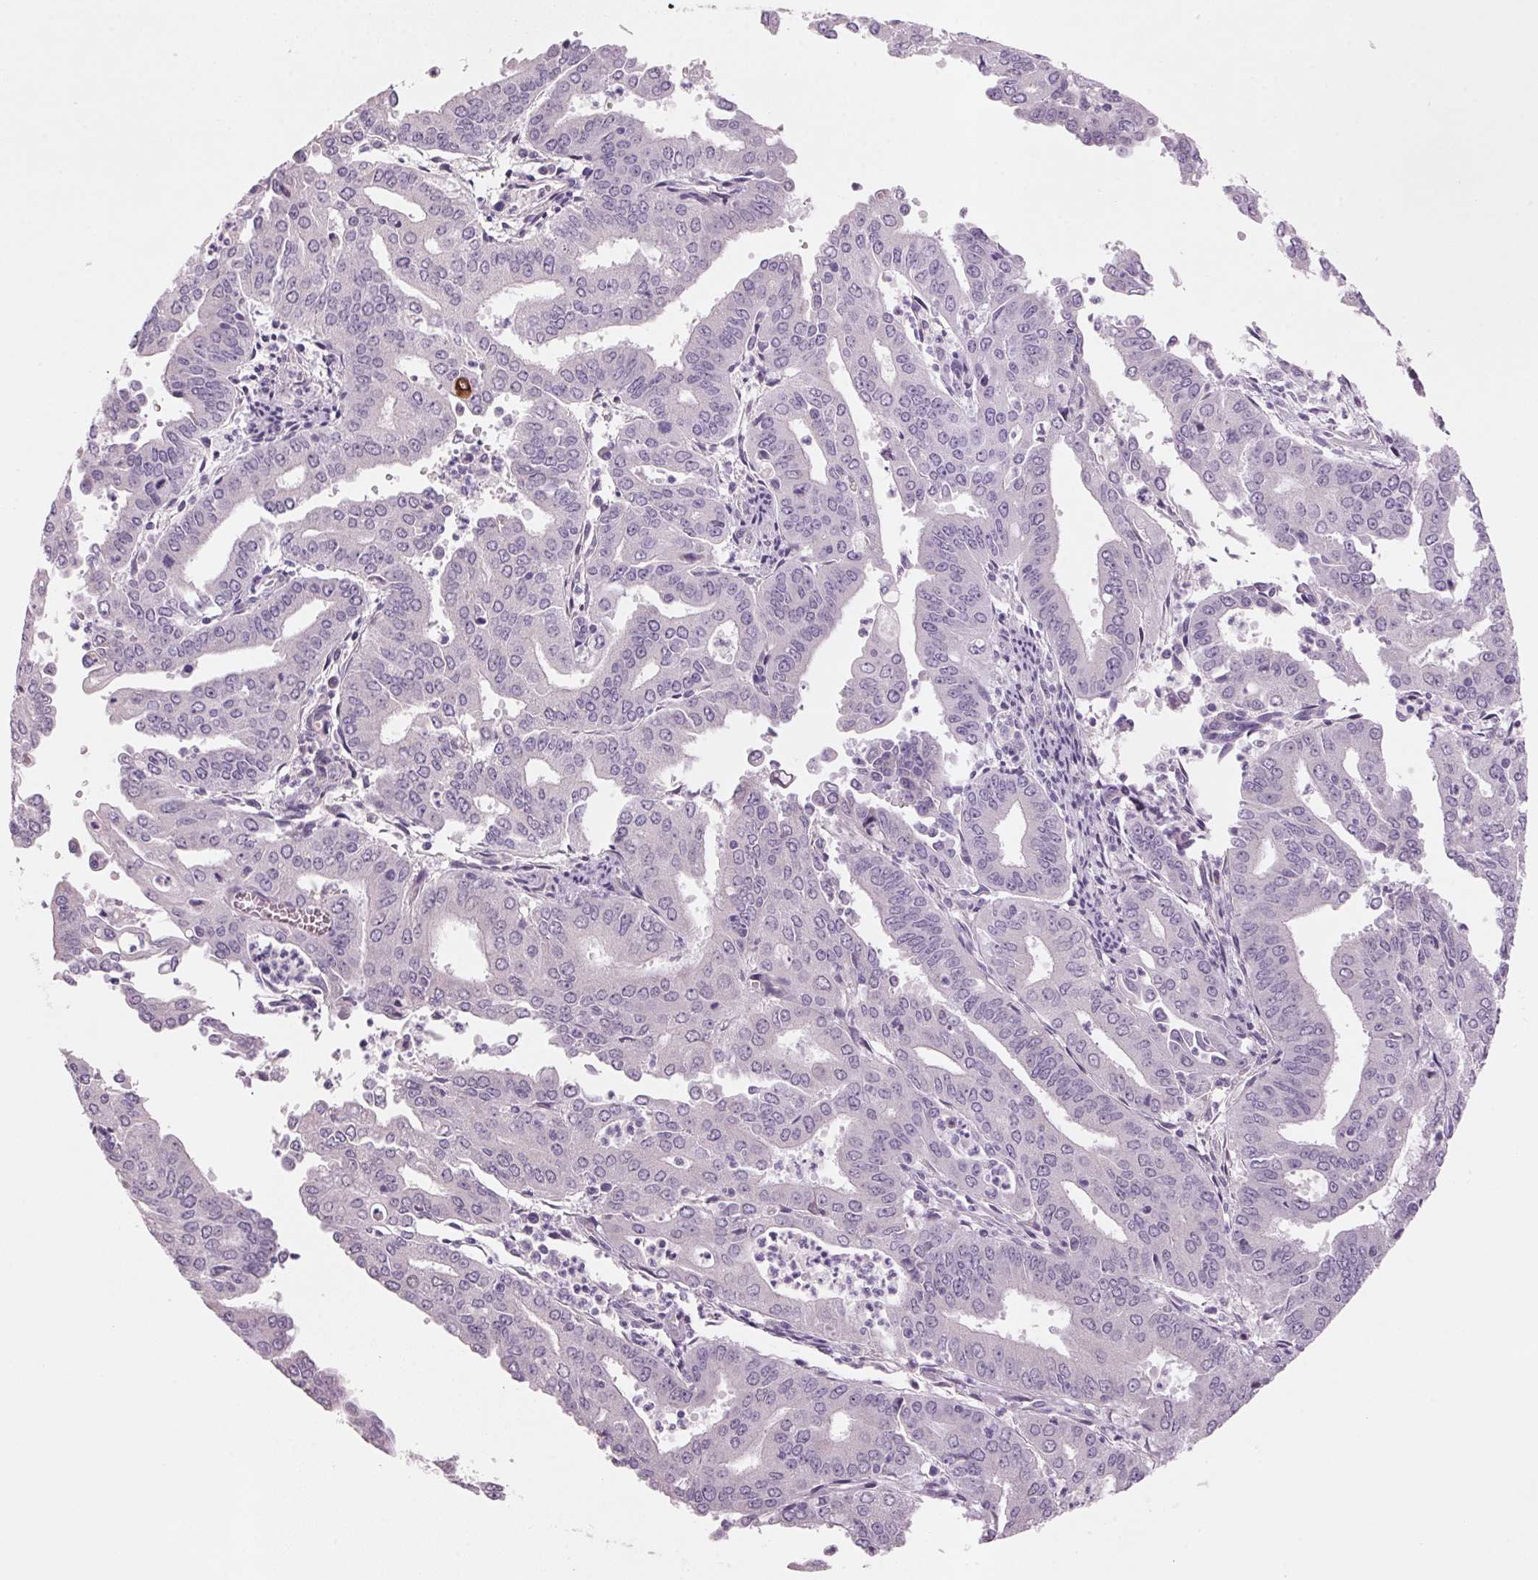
{"staining": {"intensity": "negative", "quantity": "none", "location": "none"}, "tissue": "cervical cancer", "cell_type": "Tumor cells", "image_type": "cancer", "snomed": [{"axis": "morphology", "description": "Adenocarcinoma, NOS"}, {"axis": "topography", "description": "Cervix"}], "caption": "Protein analysis of cervical adenocarcinoma shows no significant expression in tumor cells.", "gene": "ADAM20", "patient": {"sex": "female", "age": 56}}